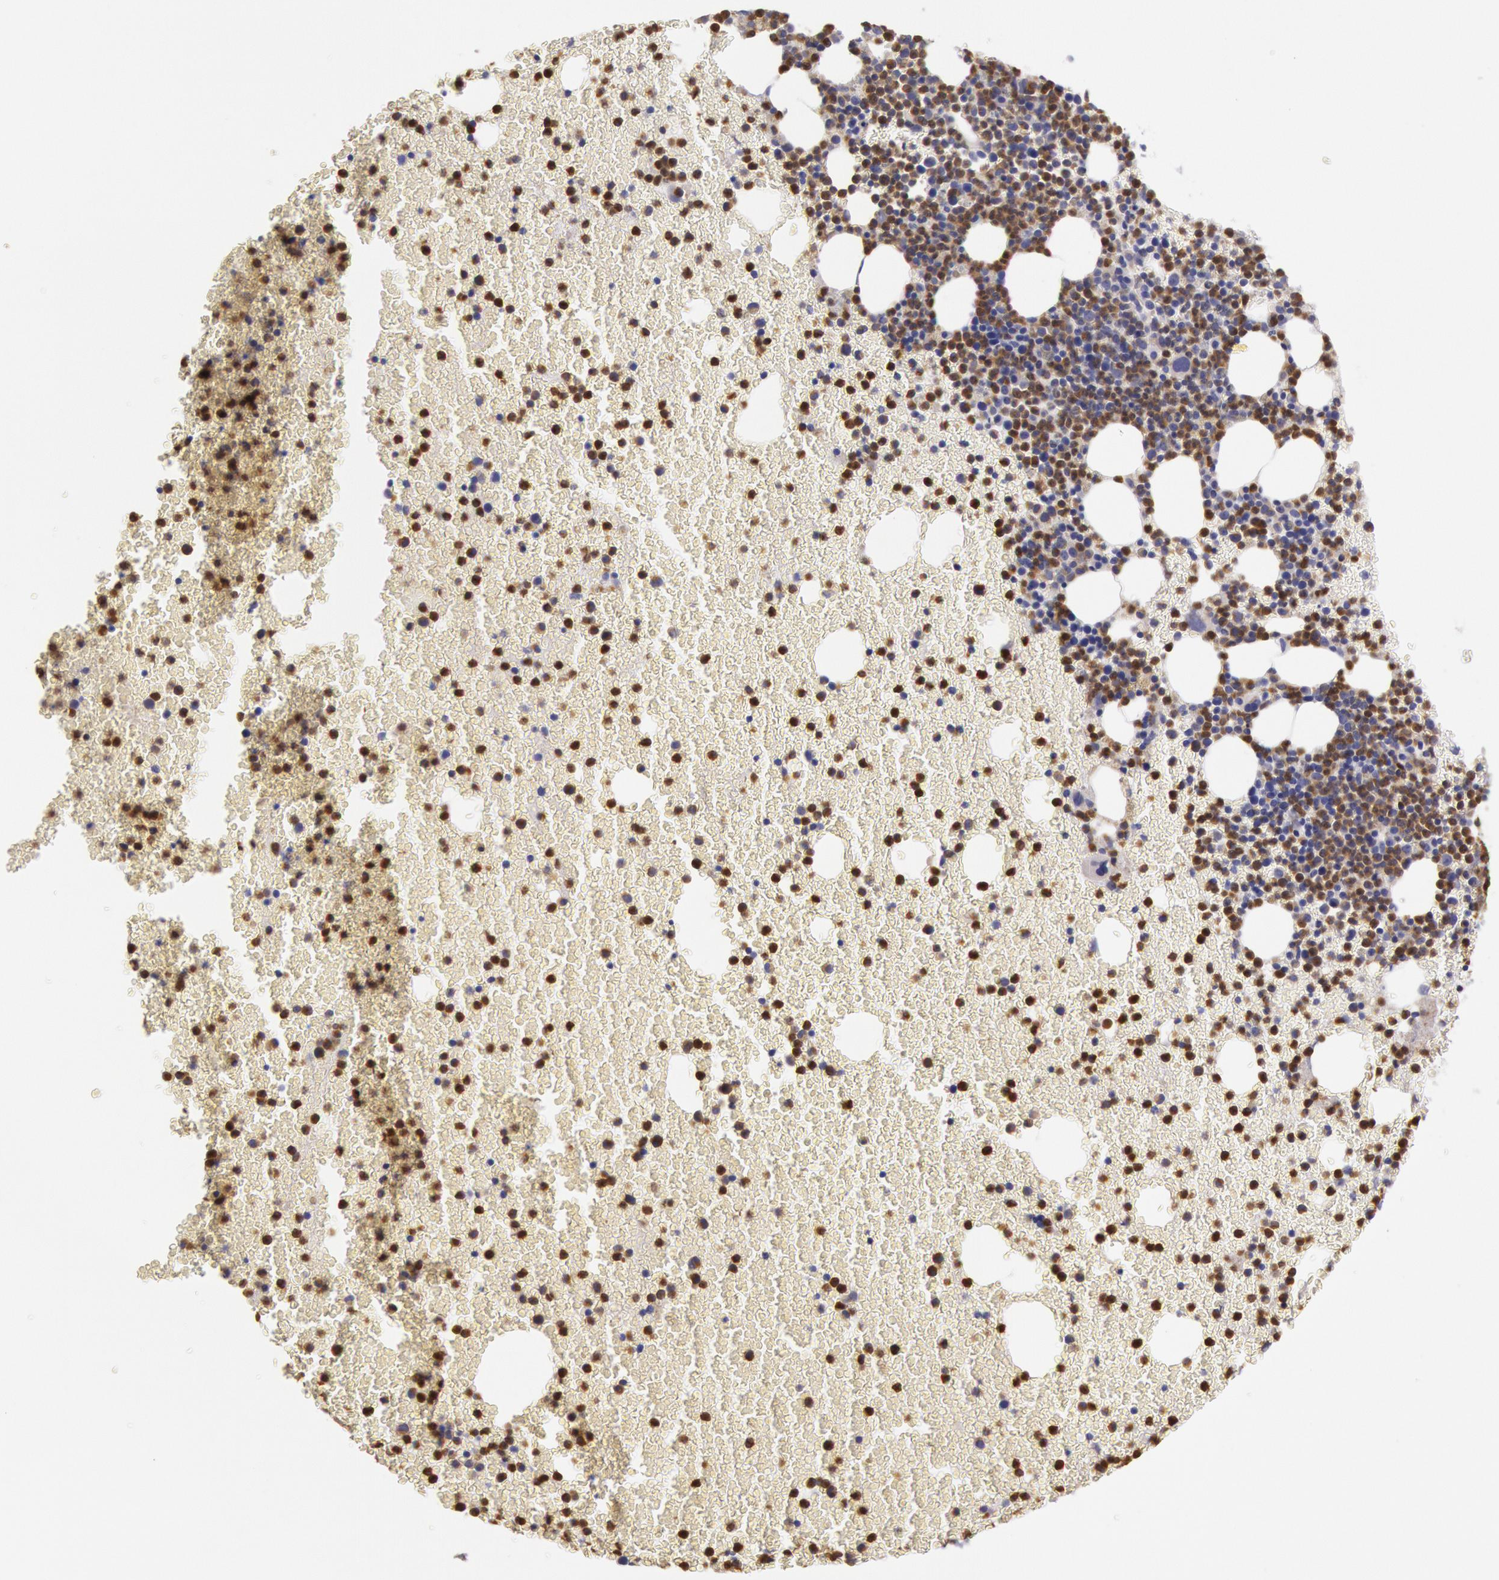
{"staining": {"intensity": "moderate", "quantity": "25%-75%", "location": "nuclear"}, "tissue": "bone marrow", "cell_type": "Hematopoietic cells", "image_type": "normal", "snomed": [{"axis": "morphology", "description": "Normal tissue, NOS"}, {"axis": "topography", "description": "Bone marrow"}], "caption": "Immunohistochemistry micrograph of unremarkable bone marrow stained for a protein (brown), which shows medium levels of moderate nuclear staining in approximately 25%-75% of hematopoietic cells.", "gene": "RAB27A", "patient": {"sex": "female", "age": 53}}